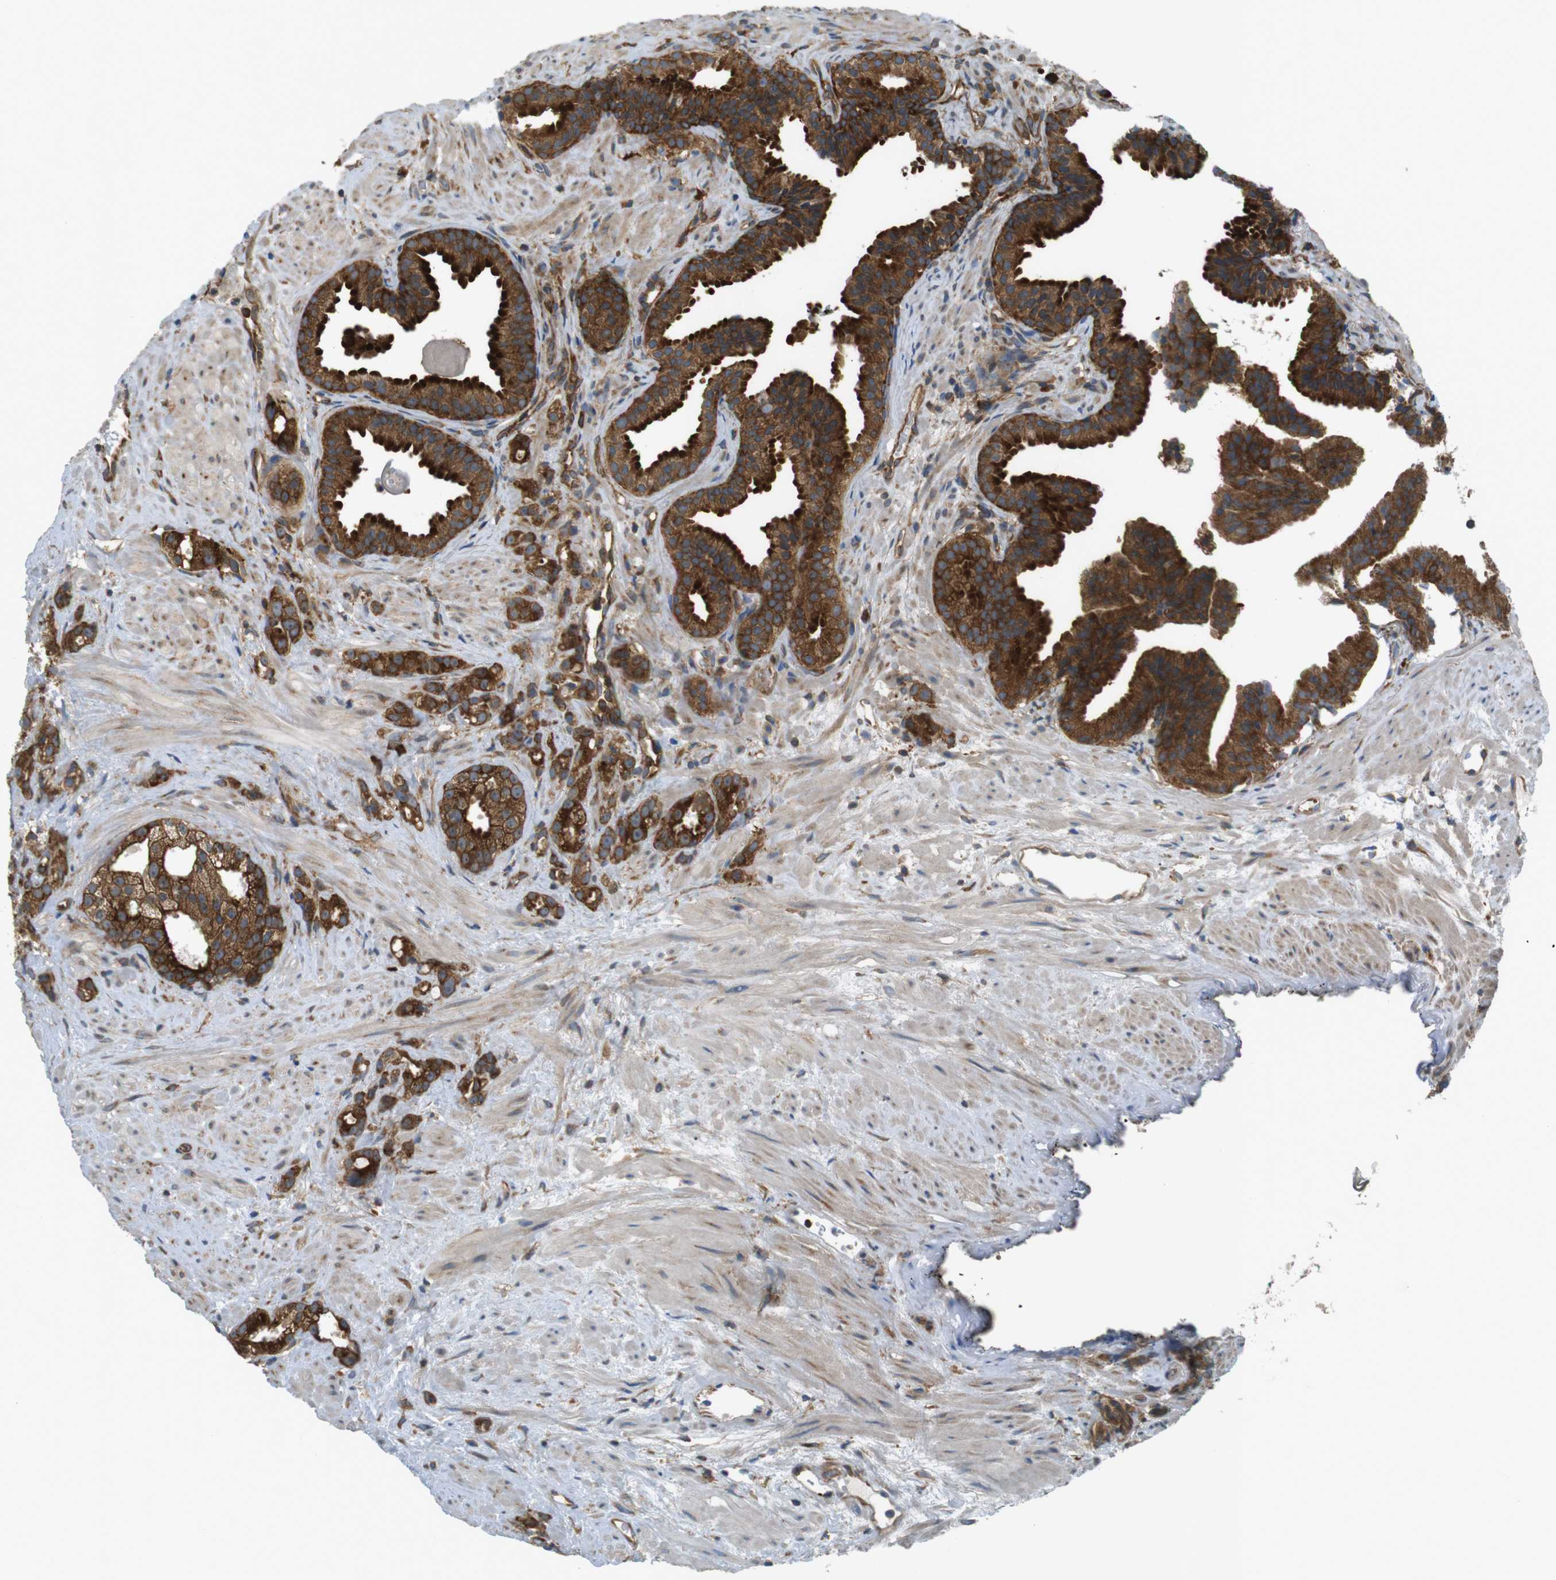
{"staining": {"intensity": "strong", "quantity": ">75%", "location": "cytoplasmic/membranous"}, "tissue": "prostate cancer", "cell_type": "Tumor cells", "image_type": "cancer", "snomed": [{"axis": "morphology", "description": "Adenocarcinoma, Low grade"}, {"axis": "topography", "description": "Prostate"}], "caption": "Protein expression by IHC shows strong cytoplasmic/membranous staining in approximately >75% of tumor cells in adenocarcinoma (low-grade) (prostate).", "gene": "TSC1", "patient": {"sex": "male", "age": 89}}